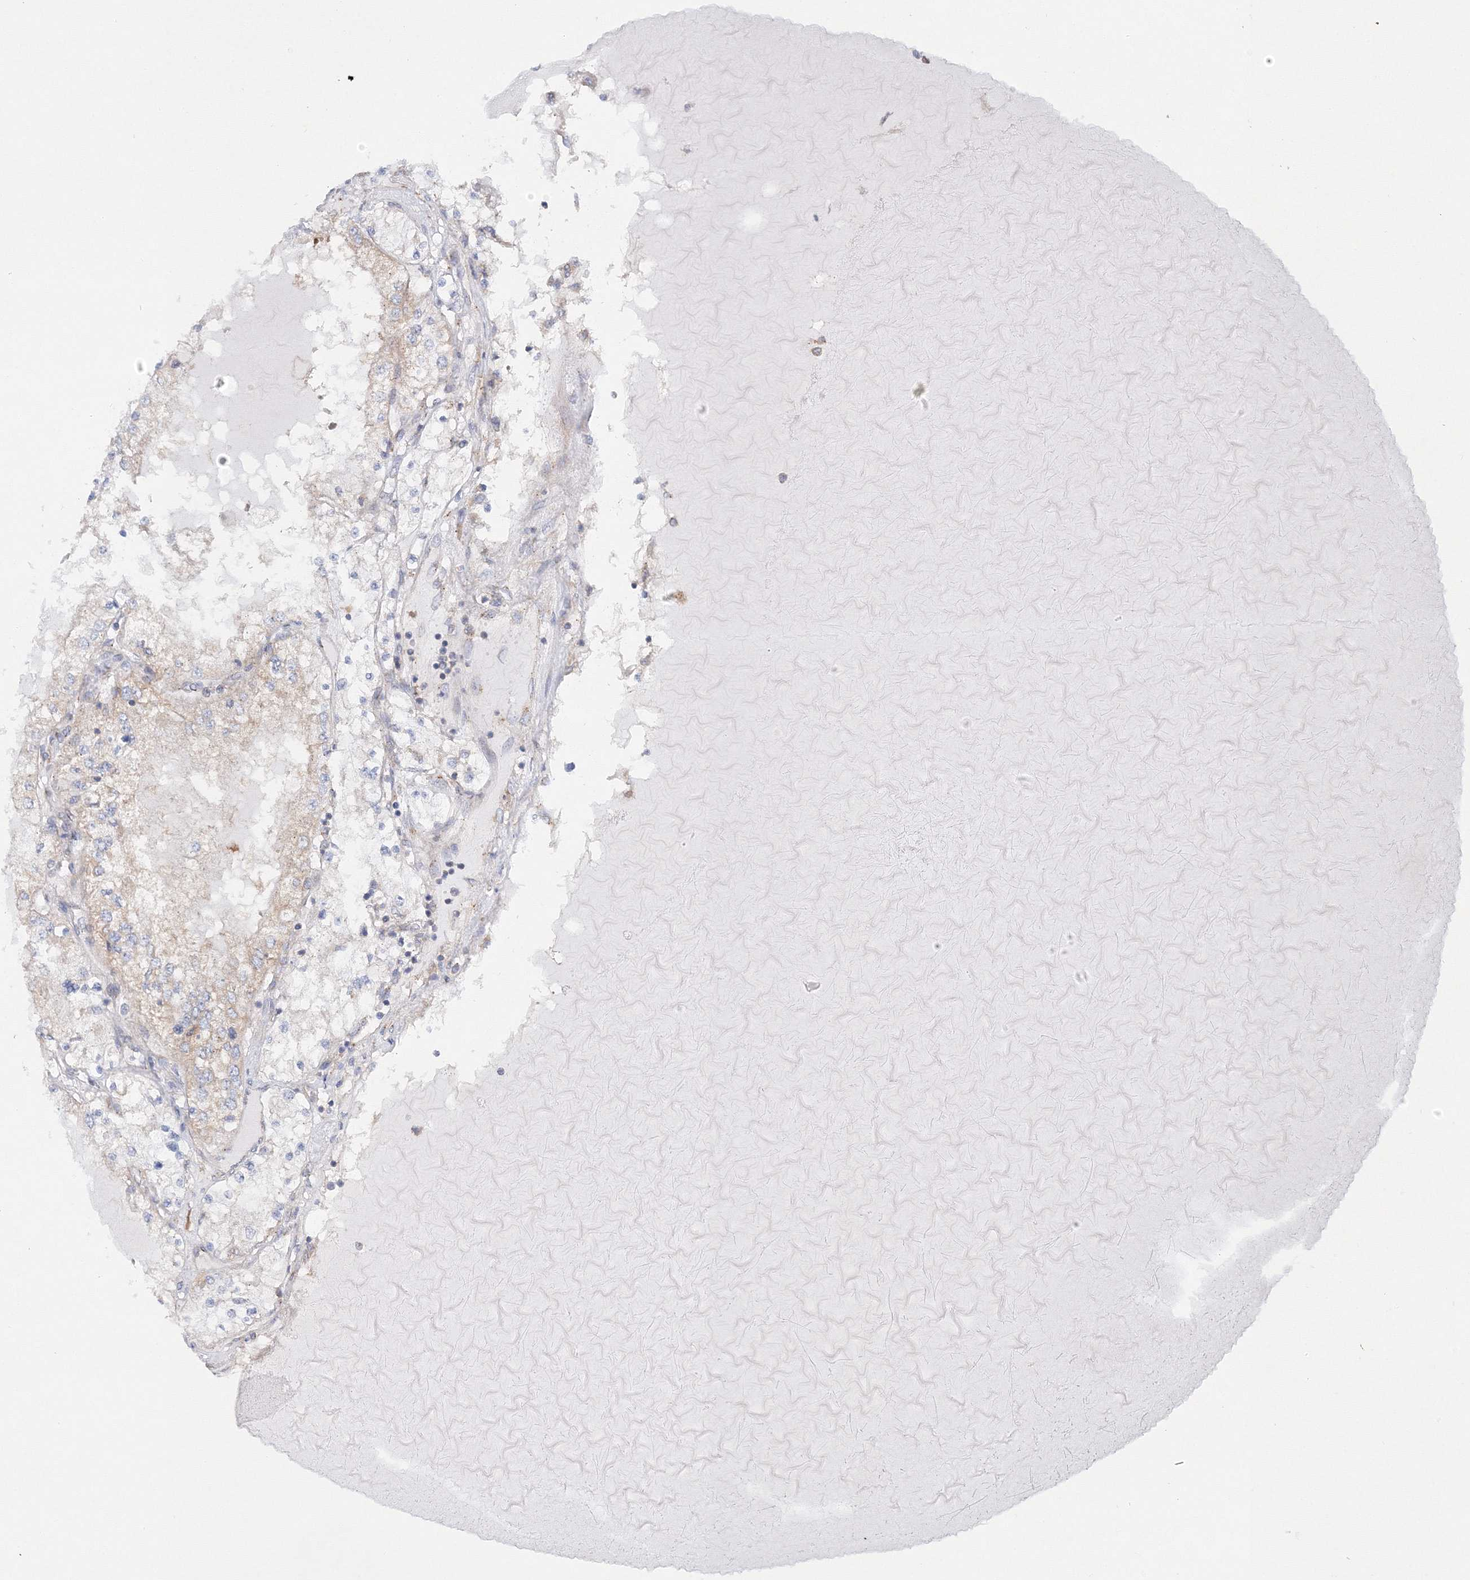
{"staining": {"intensity": "negative", "quantity": "none", "location": "none"}, "tissue": "renal cancer", "cell_type": "Tumor cells", "image_type": "cancer", "snomed": [{"axis": "morphology", "description": "Adenocarcinoma, NOS"}, {"axis": "topography", "description": "Kidney"}], "caption": "The IHC image has no significant positivity in tumor cells of renal cancer (adenocarcinoma) tissue. The staining is performed using DAB brown chromogen with nuclei counter-stained in using hematoxylin.", "gene": "SEC23IP", "patient": {"sex": "male", "age": 68}}